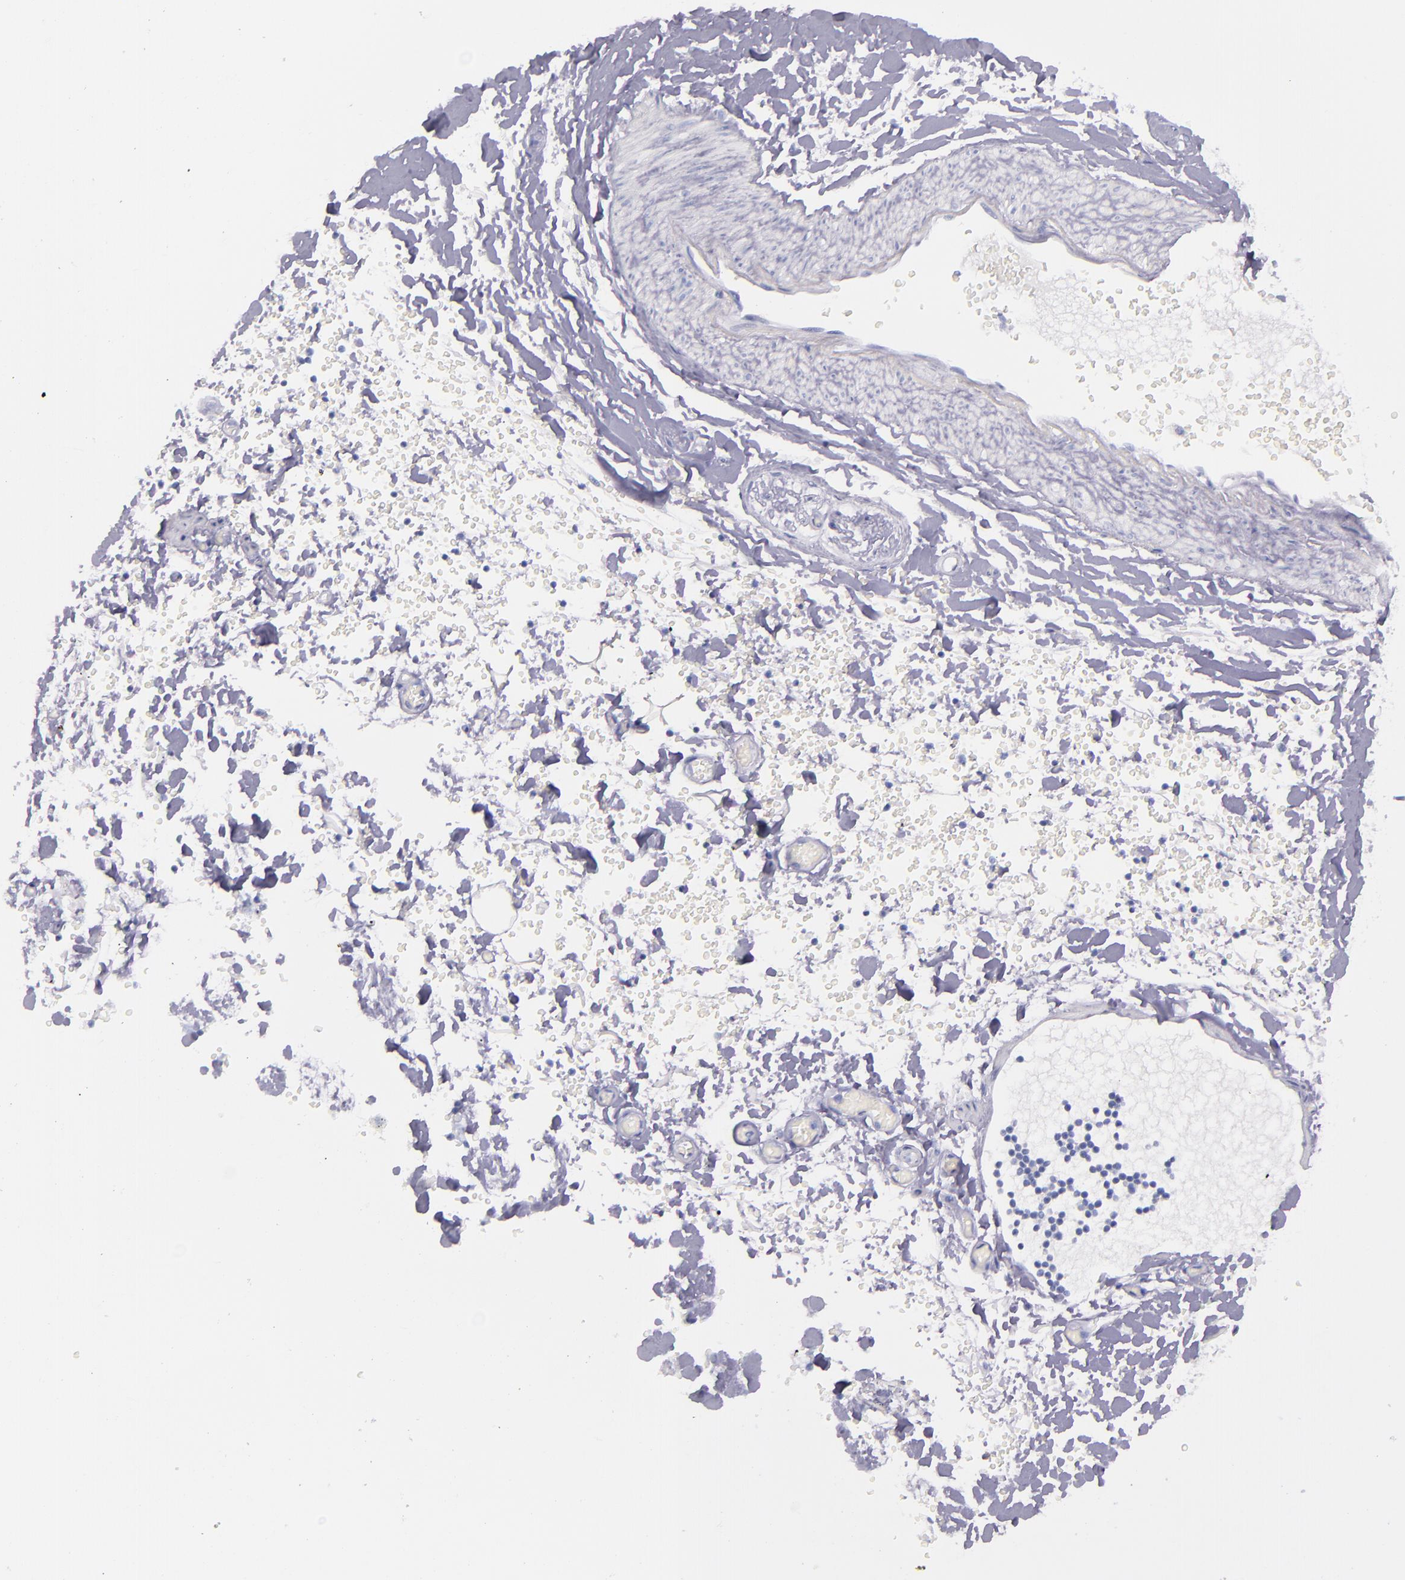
{"staining": {"intensity": "negative", "quantity": "none", "location": "none"}, "tissue": "adipose tissue", "cell_type": "Adipocytes", "image_type": "normal", "snomed": [{"axis": "morphology", "description": "Normal tissue, NOS"}, {"axis": "topography", "description": "Bronchus"}, {"axis": "topography", "description": "Lung"}], "caption": "High magnification brightfield microscopy of unremarkable adipose tissue stained with DAB (brown) and counterstained with hematoxylin (blue): adipocytes show no significant staining. Brightfield microscopy of IHC stained with DAB (3,3'-diaminobenzidine) (brown) and hematoxylin (blue), captured at high magnification.", "gene": "SFTPB", "patient": {"sex": "female", "age": 56}}